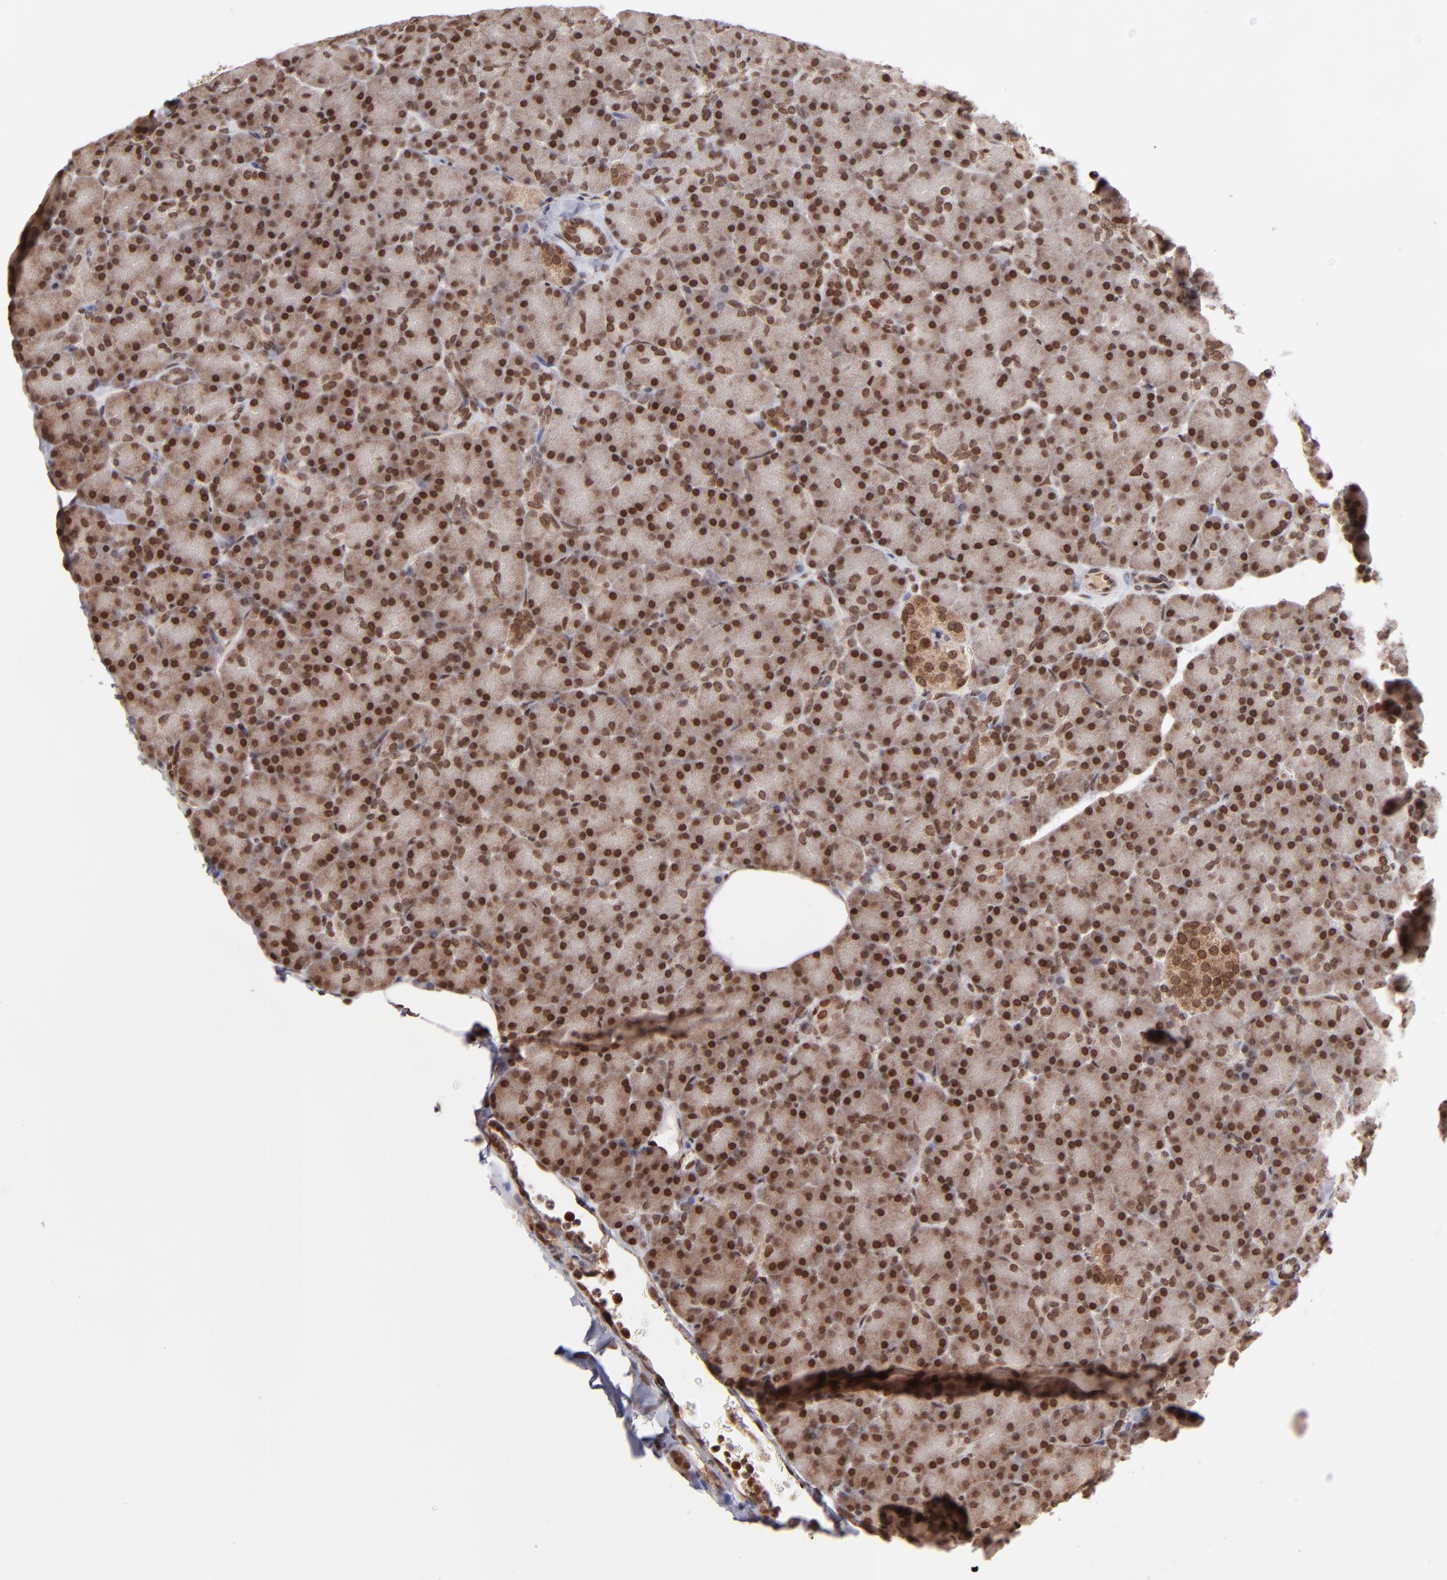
{"staining": {"intensity": "moderate", "quantity": ">75%", "location": "cytoplasmic/membranous,nuclear"}, "tissue": "pancreas", "cell_type": "Exocrine glandular cells", "image_type": "normal", "snomed": [{"axis": "morphology", "description": "Normal tissue, NOS"}, {"axis": "topography", "description": "Pancreas"}], "caption": "Immunohistochemistry histopathology image of unremarkable pancreas: pancreas stained using IHC exhibits medium levels of moderate protein expression localized specifically in the cytoplasmic/membranous,nuclear of exocrine glandular cells, appearing as a cytoplasmic/membranous,nuclear brown color.", "gene": "TOP1MT", "patient": {"sex": "female", "age": 43}}